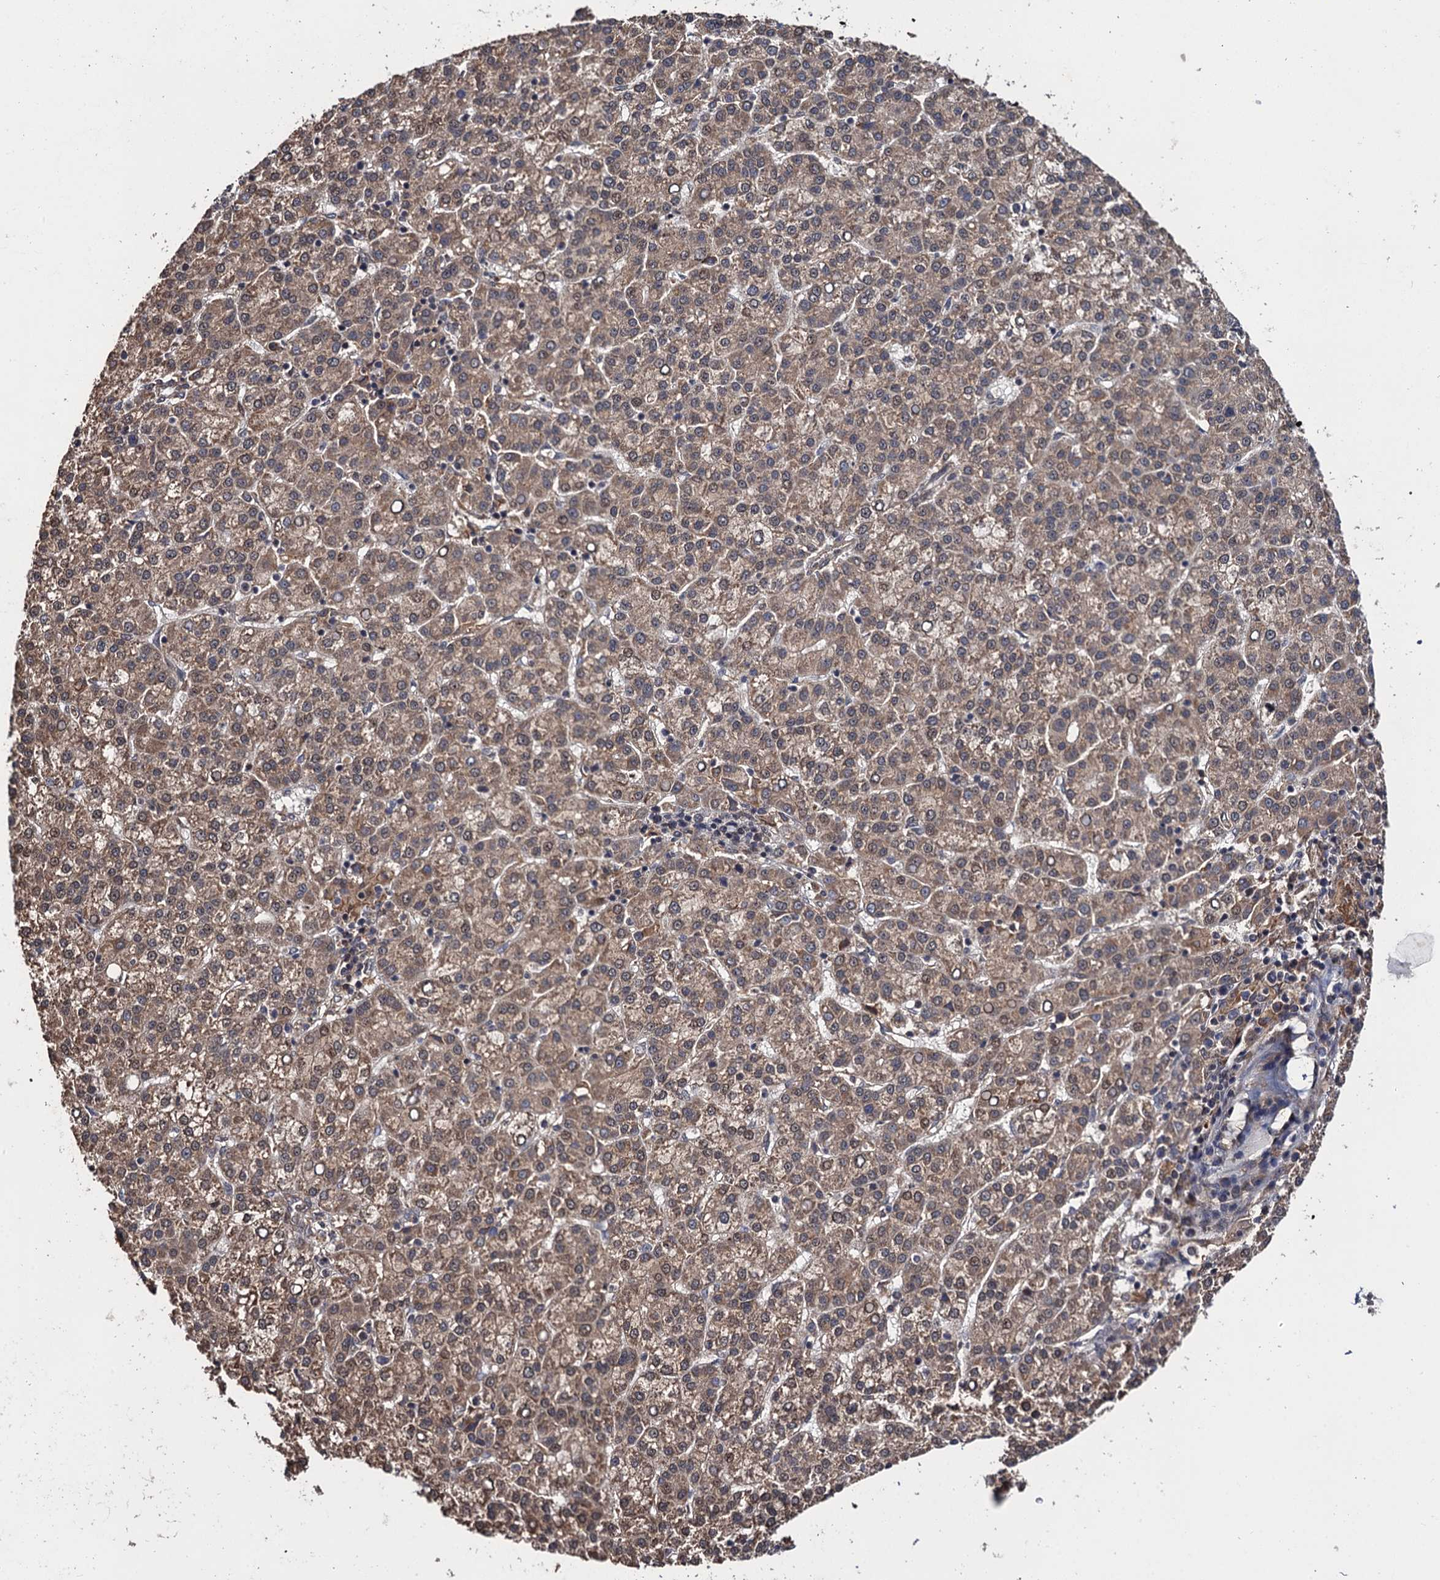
{"staining": {"intensity": "weak", "quantity": ">75%", "location": "cytoplasmic/membranous"}, "tissue": "liver cancer", "cell_type": "Tumor cells", "image_type": "cancer", "snomed": [{"axis": "morphology", "description": "Carcinoma, Hepatocellular, NOS"}, {"axis": "topography", "description": "Liver"}], "caption": "Immunohistochemistry (IHC) (DAB (3,3'-diaminobenzidine)) staining of human liver cancer (hepatocellular carcinoma) exhibits weak cytoplasmic/membranous protein positivity in about >75% of tumor cells.", "gene": "FSIP1", "patient": {"sex": "female", "age": 58}}